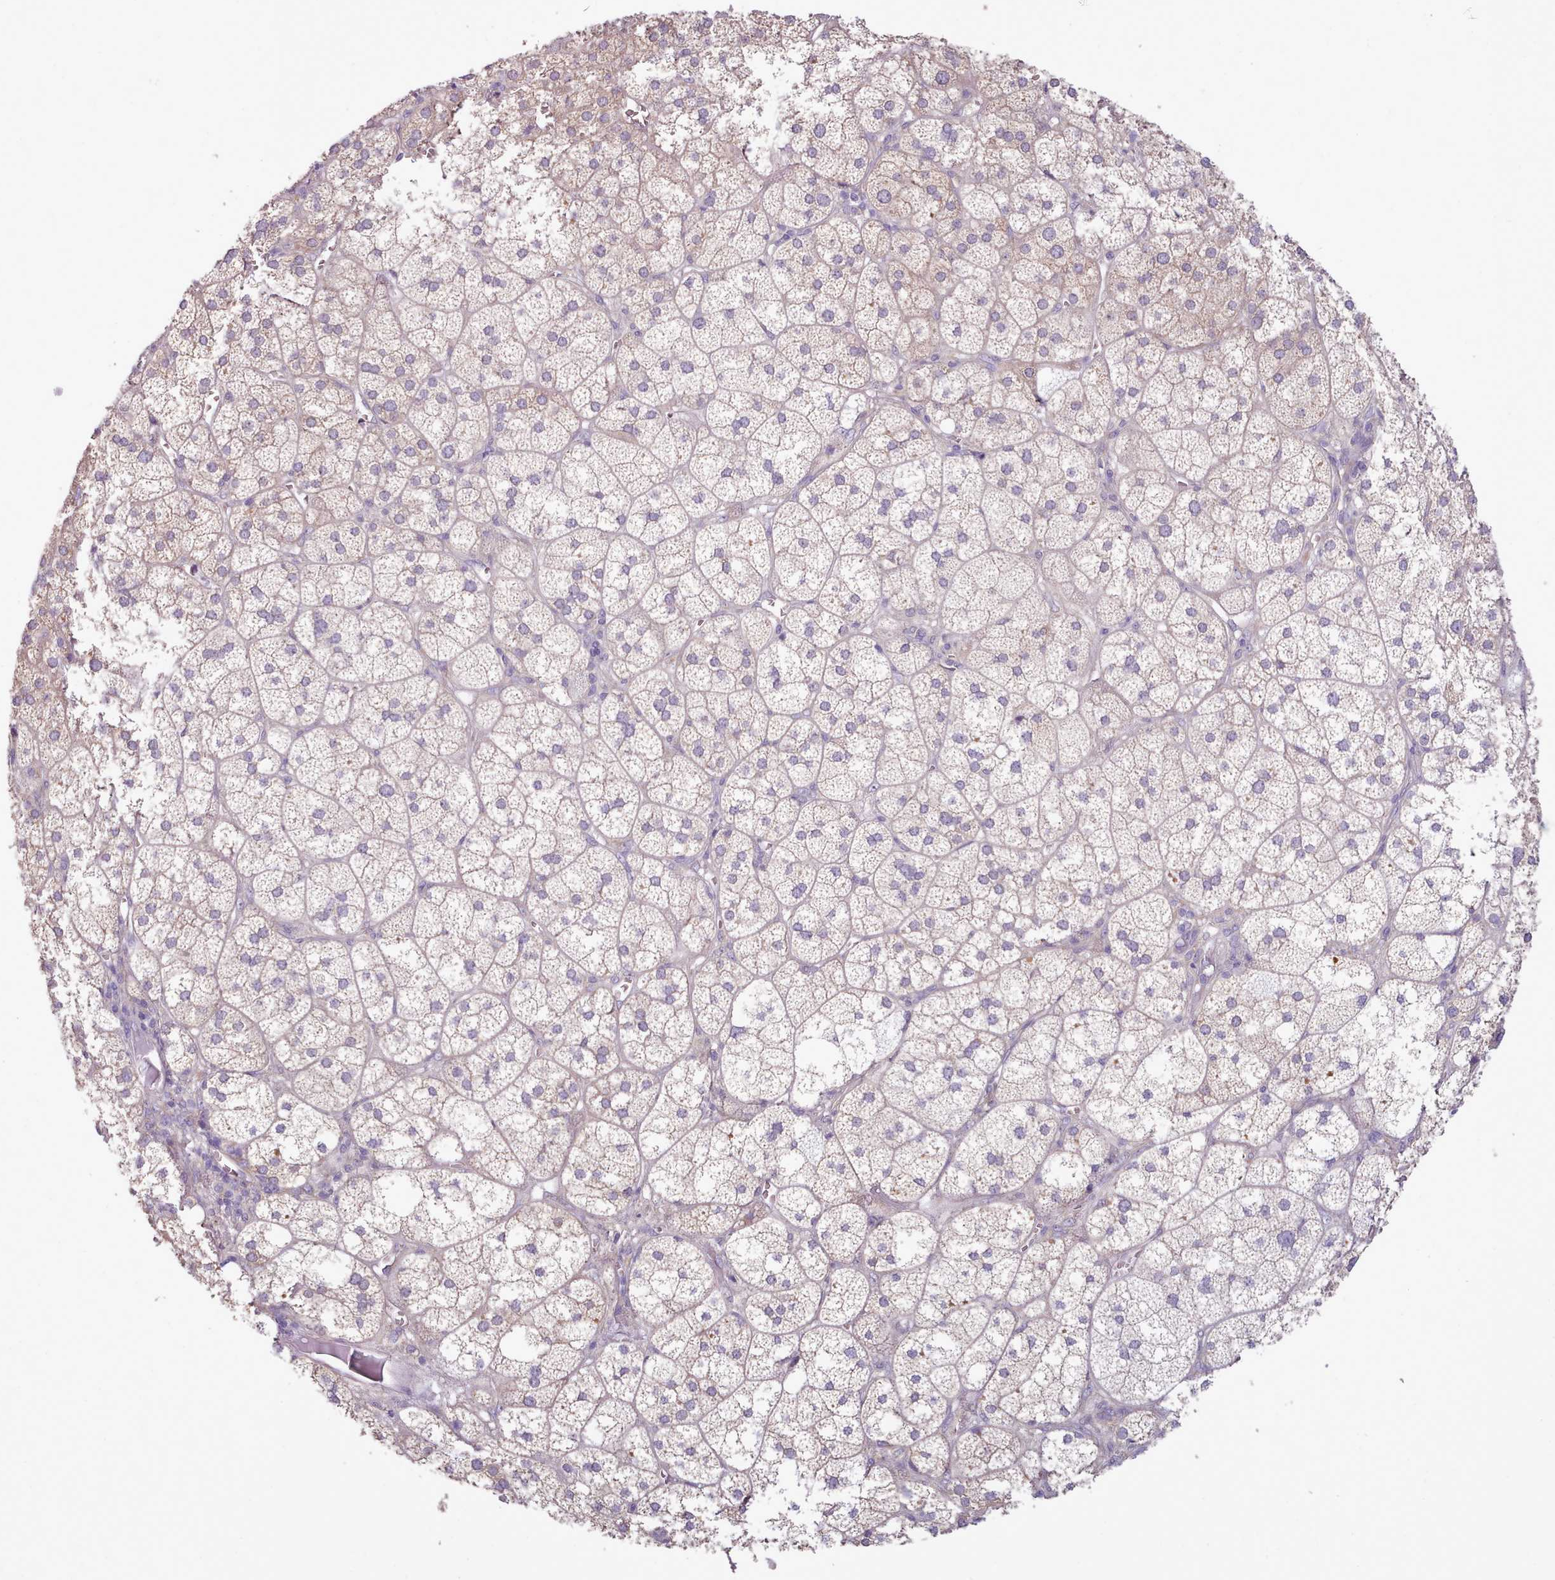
{"staining": {"intensity": "weak", "quantity": "<25%", "location": "cytoplasmic/membranous"}, "tissue": "adrenal gland", "cell_type": "Glandular cells", "image_type": "normal", "snomed": [{"axis": "morphology", "description": "Normal tissue, NOS"}, {"axis": "topography", "description": "Adrenal gland"}], "caption": "A photomicrograph of human adrenal gland is negative for staining in glandular cells. (IHC, brightfield microscopy, high magnification).", "gene": "DPF1", "patient": {"sex": "female", "age": 61}}